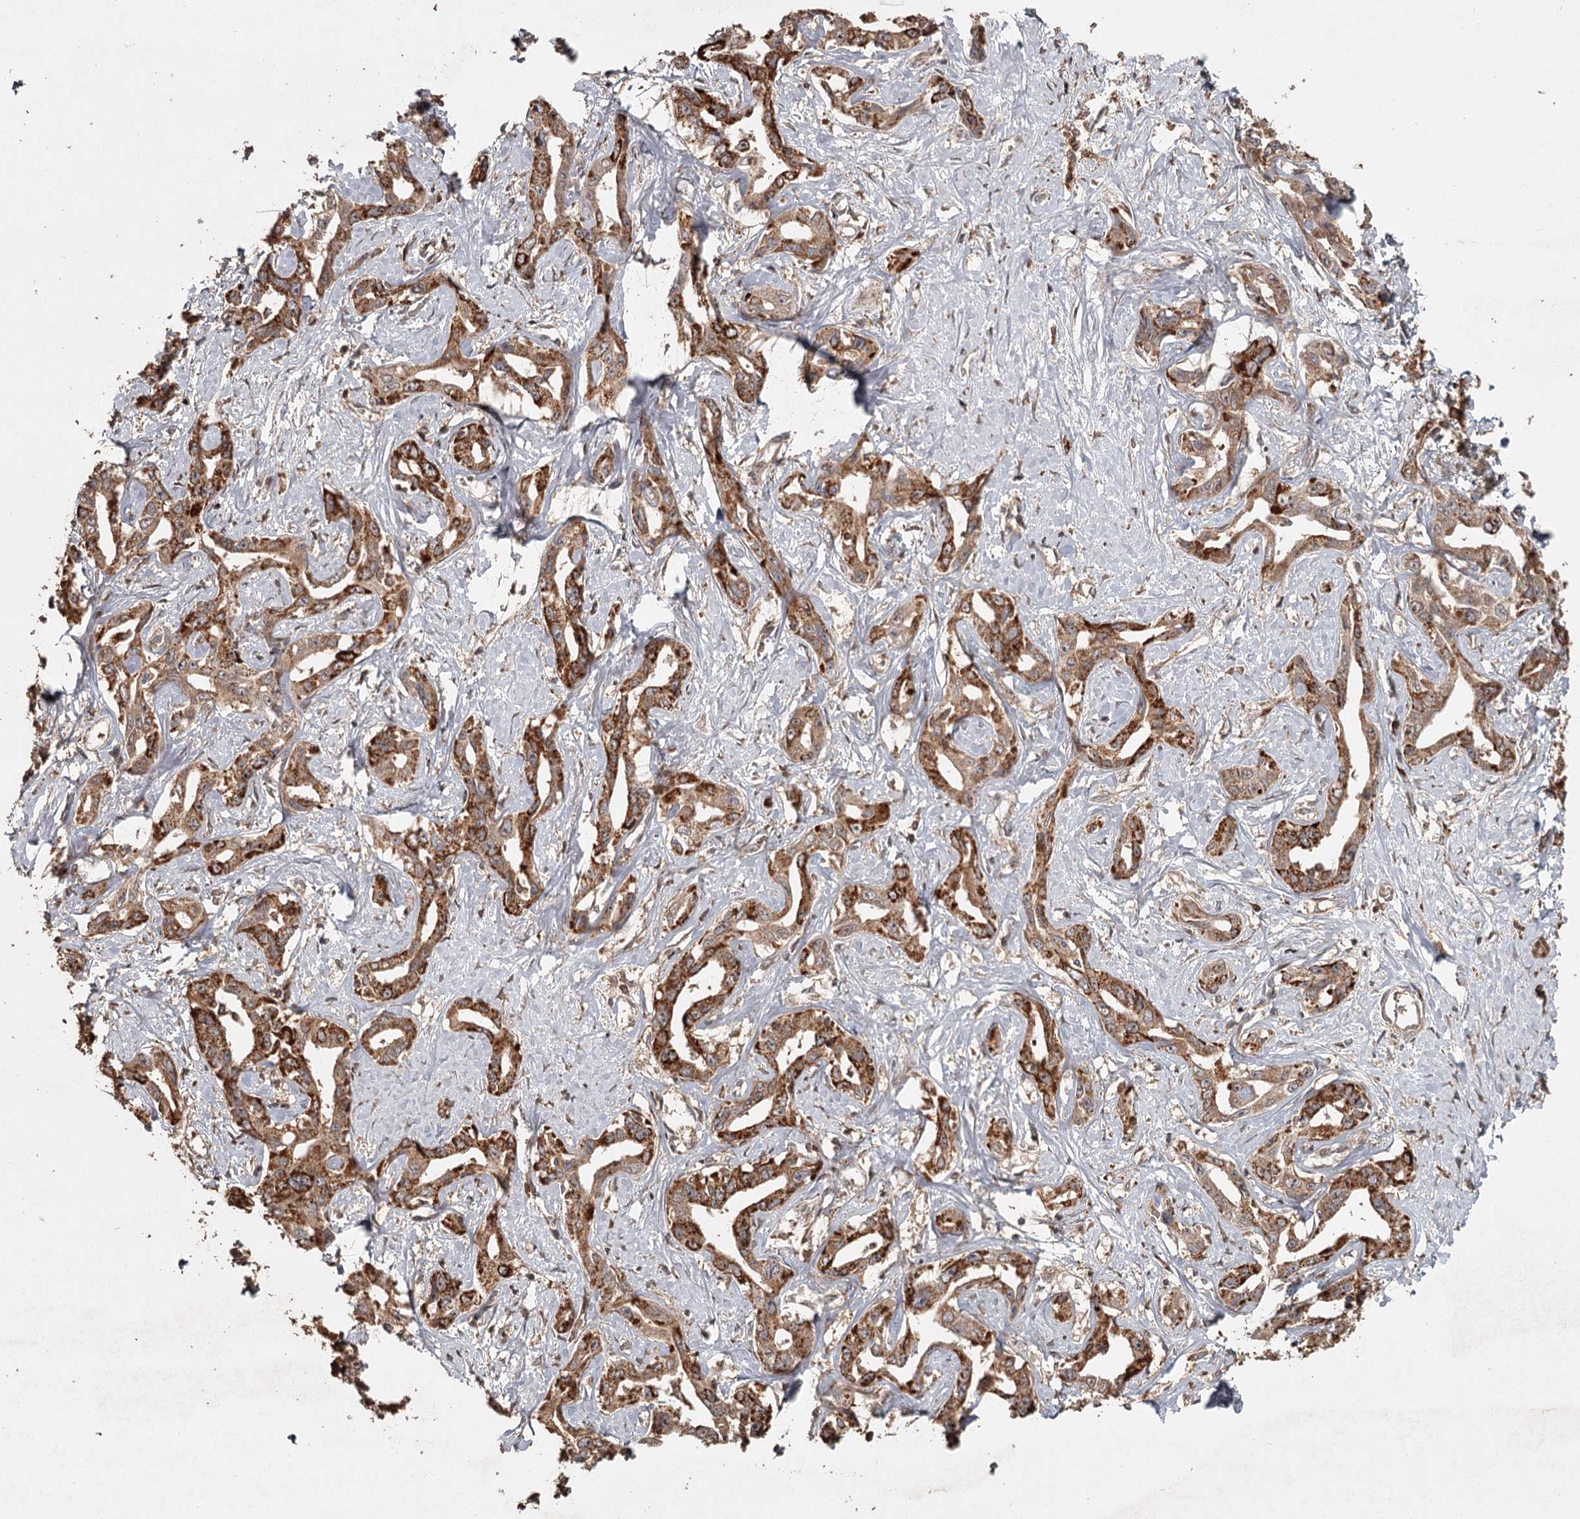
{"staining": {"intensity": "moderate", "quantity": ">75%", "location": "cytoplasmic/membranous"}, "tissue": "liver cancer", "cell_type": "Tumor cells", "image_type": "cancer", "snomed": [{"axis": "morphology", "description": "Cholangiocarcinoma"}, {"axis": "topography", "description": "Liver"}], "caption": "Human cholangiocarcinoma (liver) stained with a protein marker displays moderate staining in tumor cells.", "gene": "FAXC", "patient": {"sex": "male", "age": 59}}